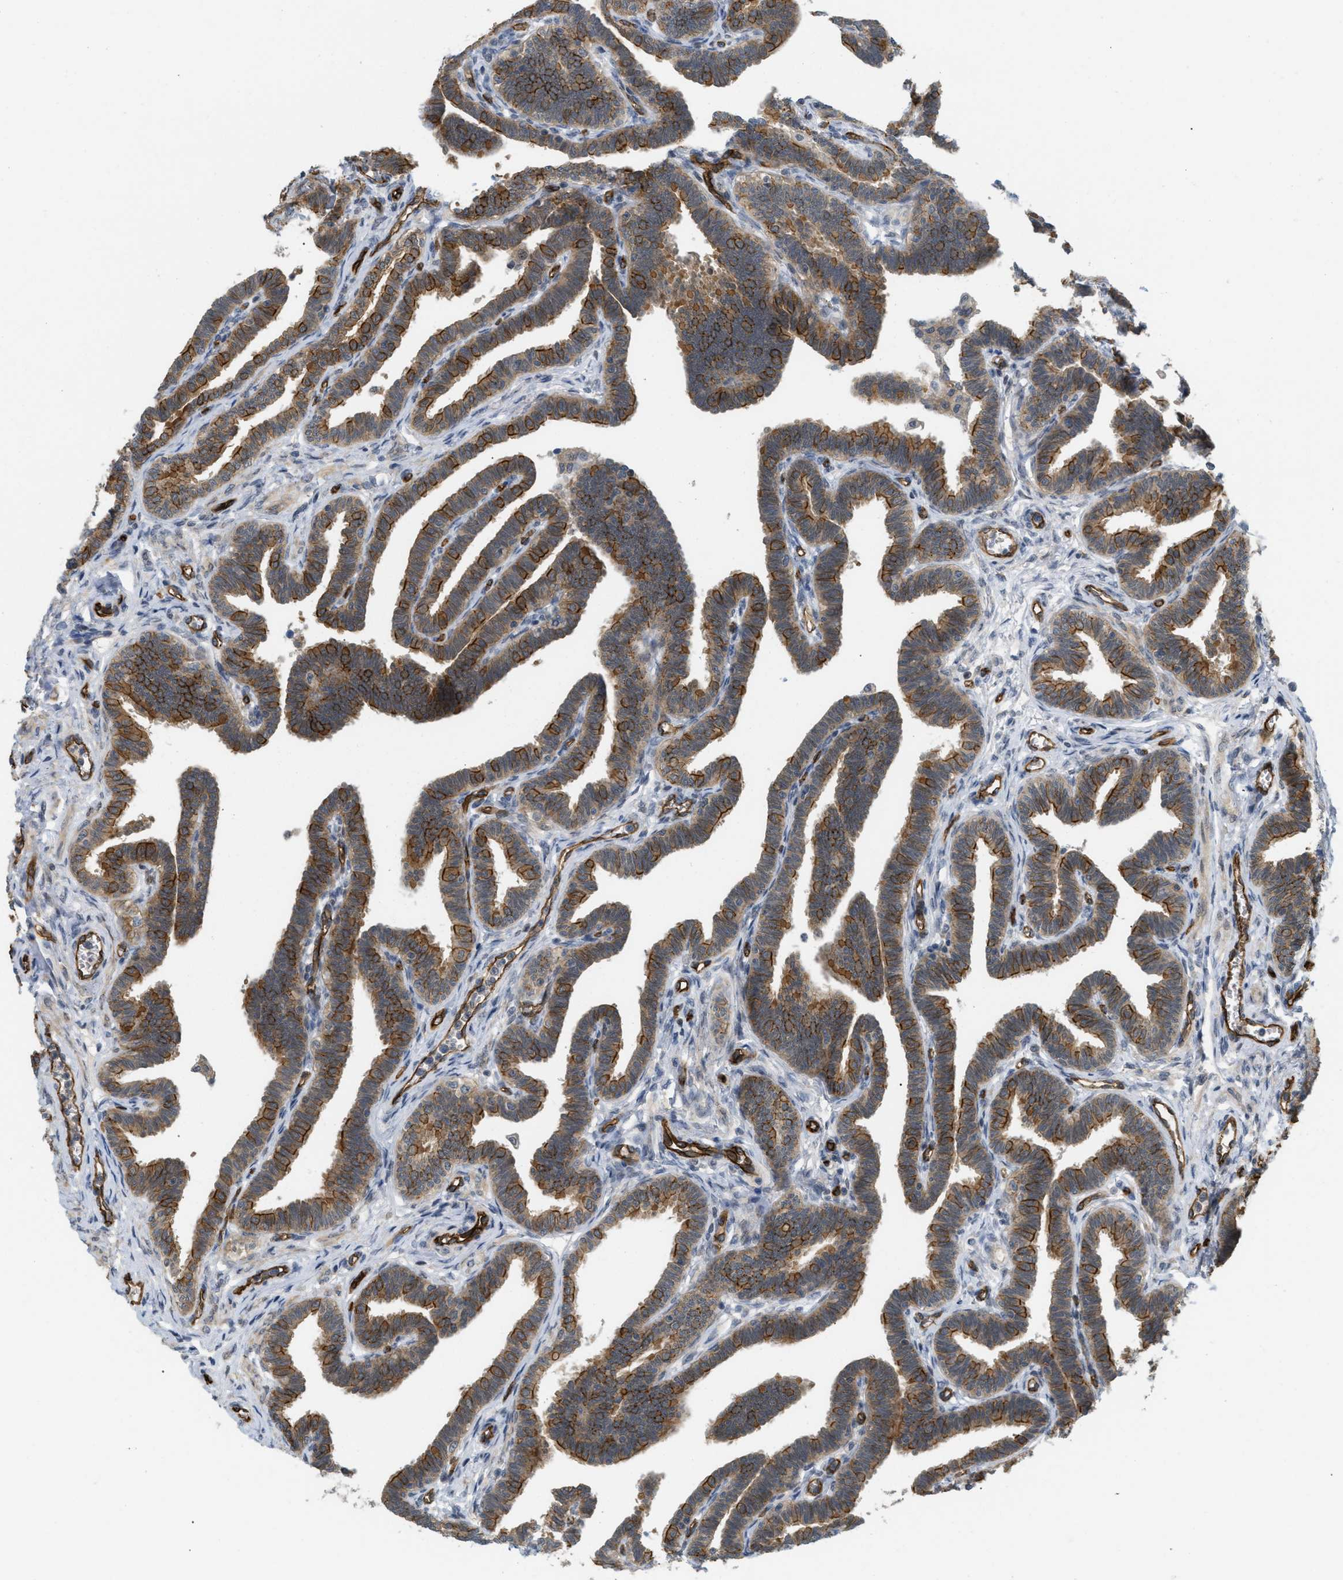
{"staining": {"intensity": "moderate", "quantity": ">75%", "location": "cytoplasmic/membranous"}, "tissue": "fallopian tube", "cell_type": "Glandular cells", "image_type": "normal", "snomed": [{"axis": "morphology", "description": "Normal tissue, NOS"}, {"axis": "topography", "description": "Fallopian tube"}, {"axis": "topography", "description": "Ovary"}], "caption": "Immunohistochemical staining of unremarkable fallopian tube reveals >75% levels of moderate cytoplasmic/membranous protein staining in approximately >75% of glandular cells.", "gene": "PALMD", "patient": {"sex": "female", "age": 23}}